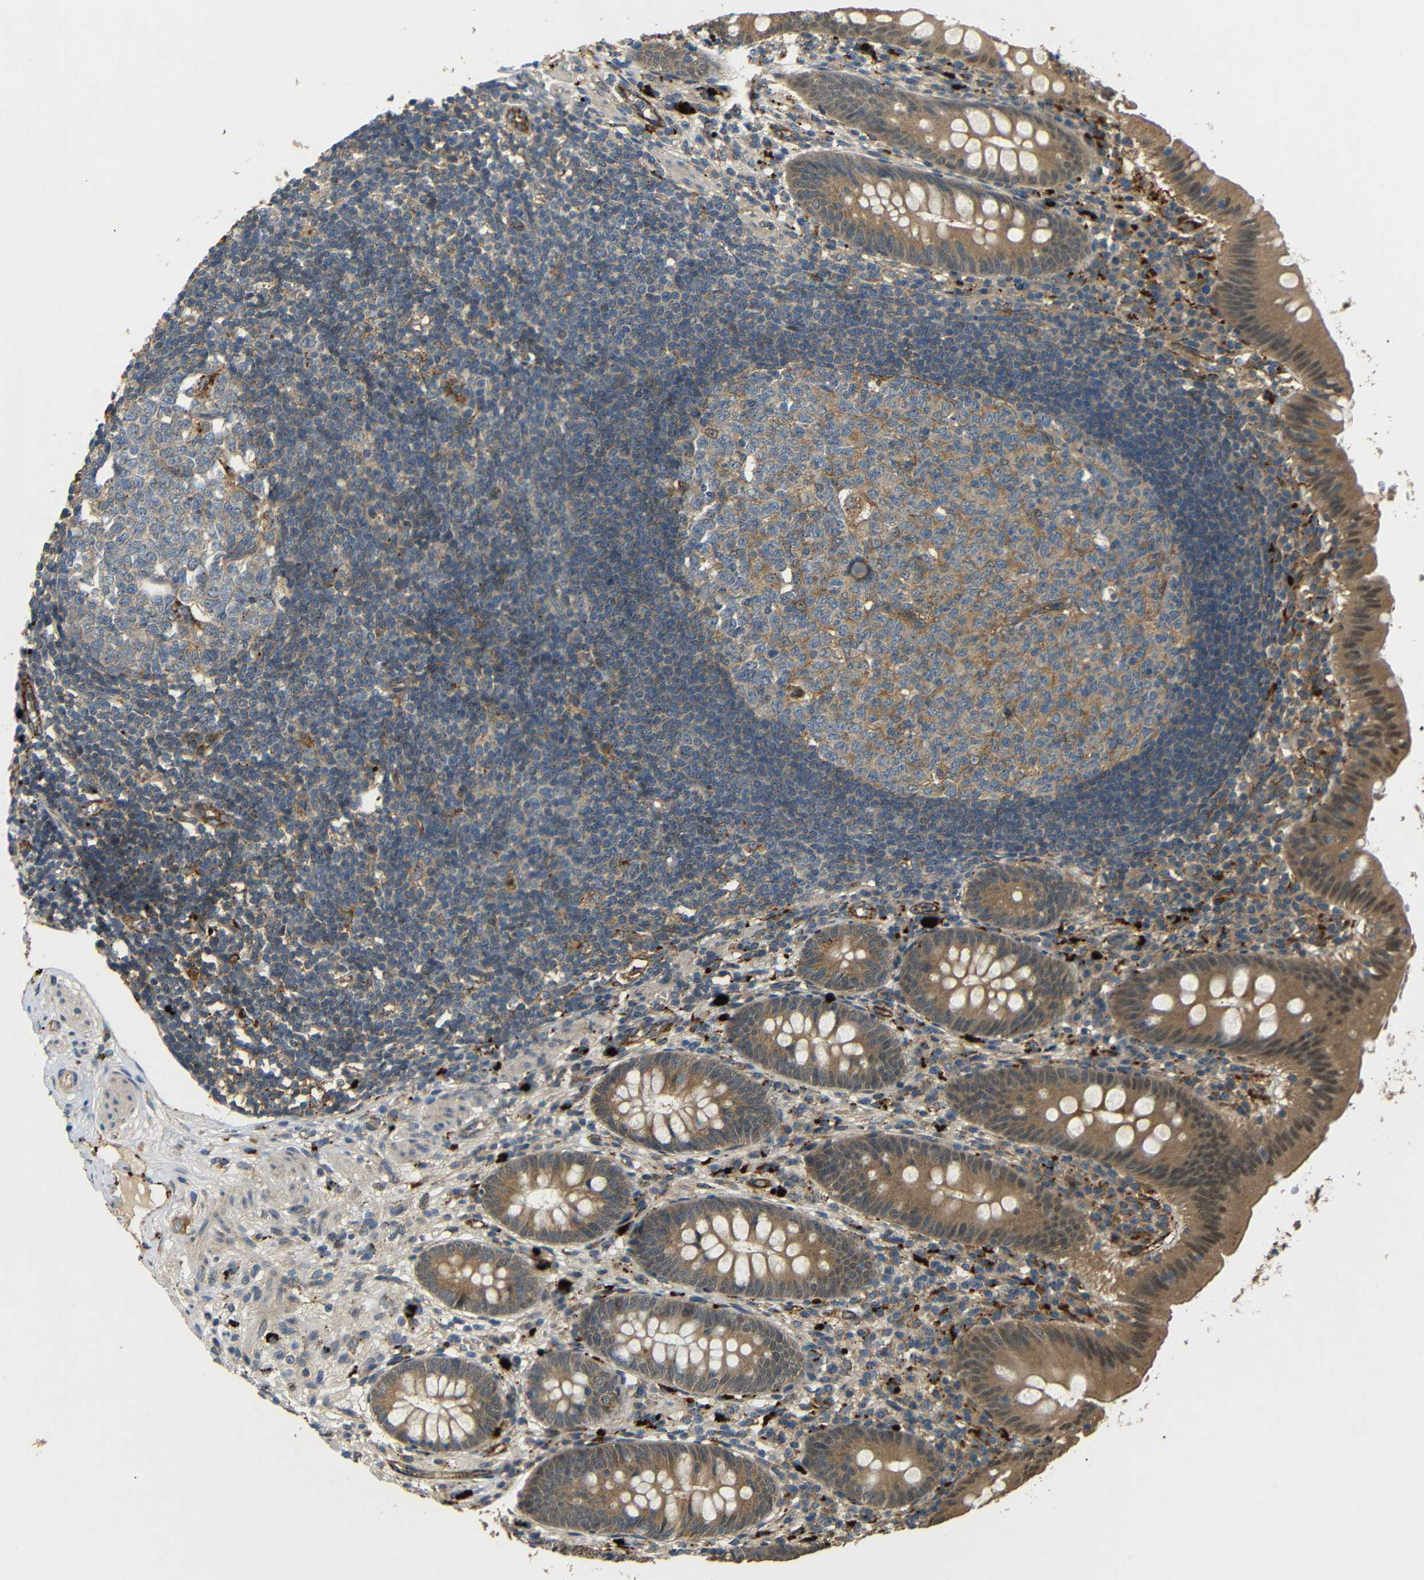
{"staining": {"intensity": "moderate", "quantity": ">75%", "location": "cytoplasmic/membranous,nuclear"}, "tissue": "appendix", "cell_type": "Glandular cells", "image_type": "normal", "snomed": [{"axis": "morphology", "description": "Normal tissue, NOS"}, {"axis": "topography", "description": "Appendix"}], "caption": "Unremarkable appendix reveals moderate cytoplasmic/membranous,nuclear expression in about >75% of glandular cells (Brightfield microscopy of DAB IHC at high magnification)..", "gene": "ATP7A", "patient": {"sex": "male", "age": 56}}